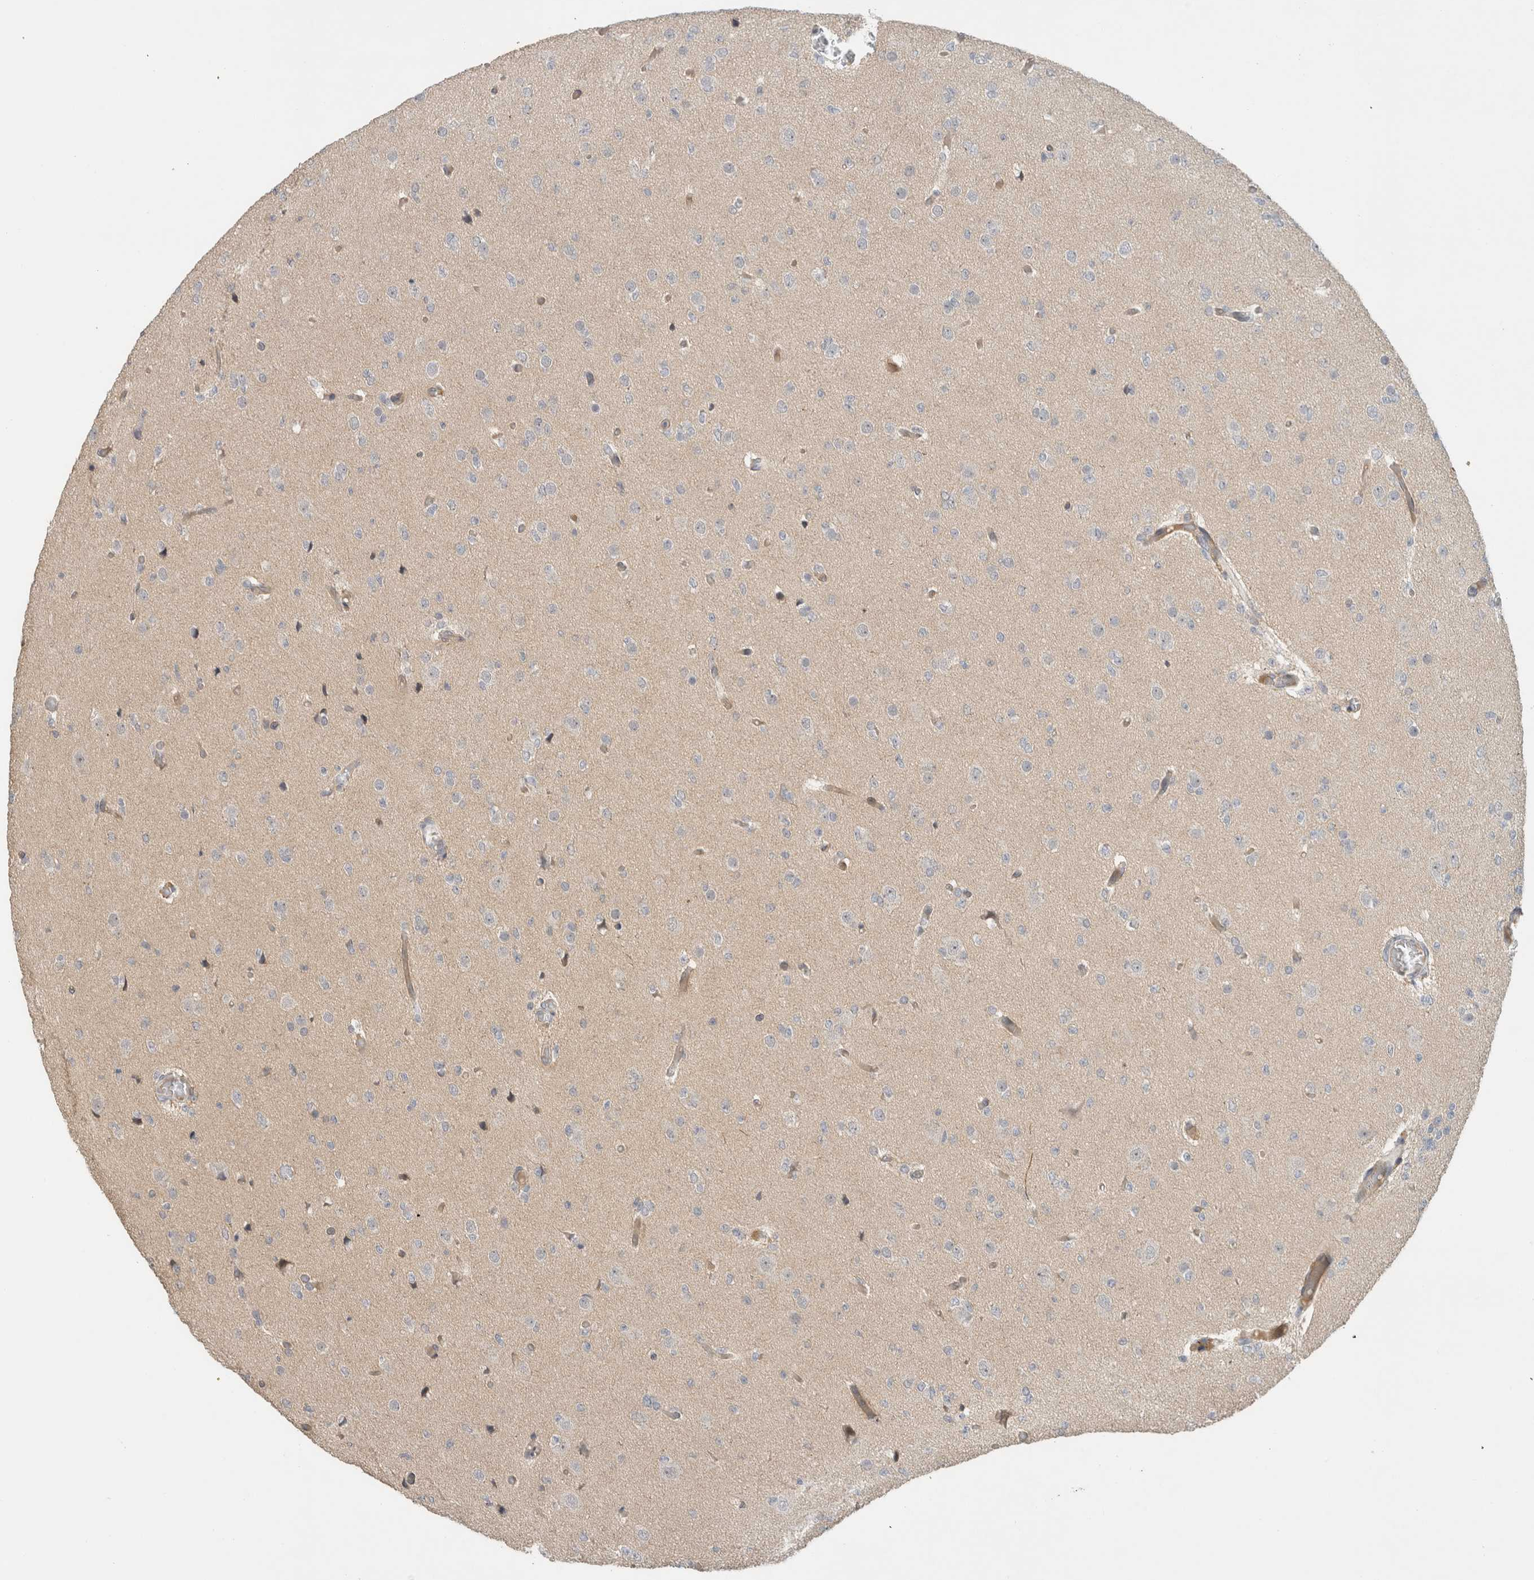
{"staining": {"intensity": "negative", "quantity": "none", "location": "none"}, "tissue": "glioma", "cell_type": "Tumor cells", "image_type": "cancer", "snomed": [{"axis": "morphology", "description": "Glioma, malignant, Low grade"}, {"axis": "topography", "description": "Brain"}], "caption": "Protein analysis of malignant glioma (low-grade) shows no significant positivity in tumor cells. (Brightfield microscopy of DAB (3,3'-diaminobenzidine) immunohistochemistry (IHC) at high magnification).", "gene": "ERCC6L2", "patient": {"sex": "female", "age": 22}}